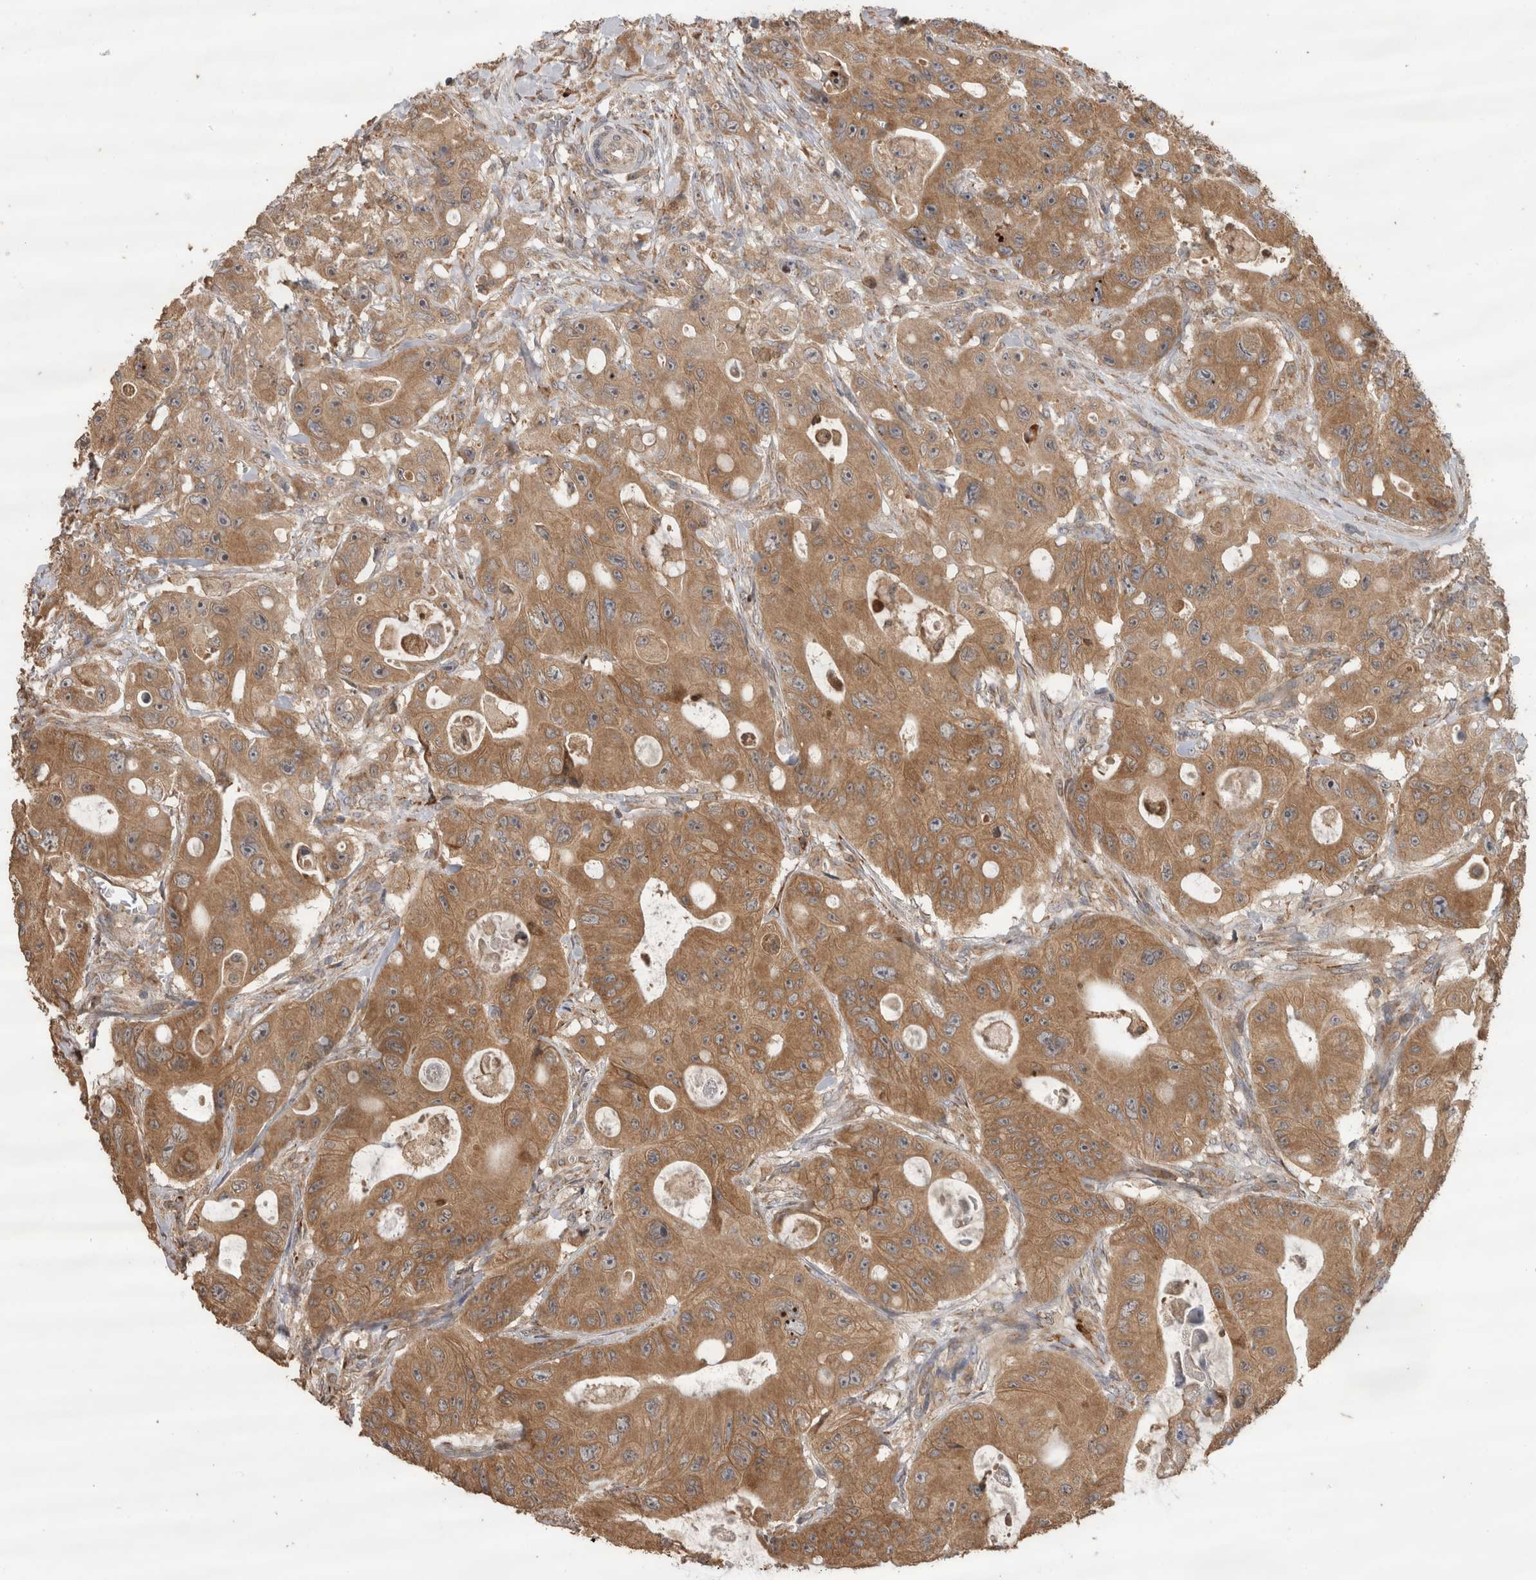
{"staining": {"intensity": "moderate", "quantity": ">75%", "location": "cytoplasmic/membranous"}, "tissue": "colorectal cancer", "cell_type": "Tumor cells", "image_type": "cancer", "snomed": [{"axis": "morphology", "description": "Adenocarcinoma, NOS"}, {"axis": "topography", "description": "Colon"}], "caption": "The immunohistochemical stain labels moderate cytoplasmic/membranous positivity in tumor cells of colorectal cancer tissue. (Brightfield microscopy of DAB IHC at high magnification).", "gene": "TBCE", "patient": {"sex": "female", "age": 46}}